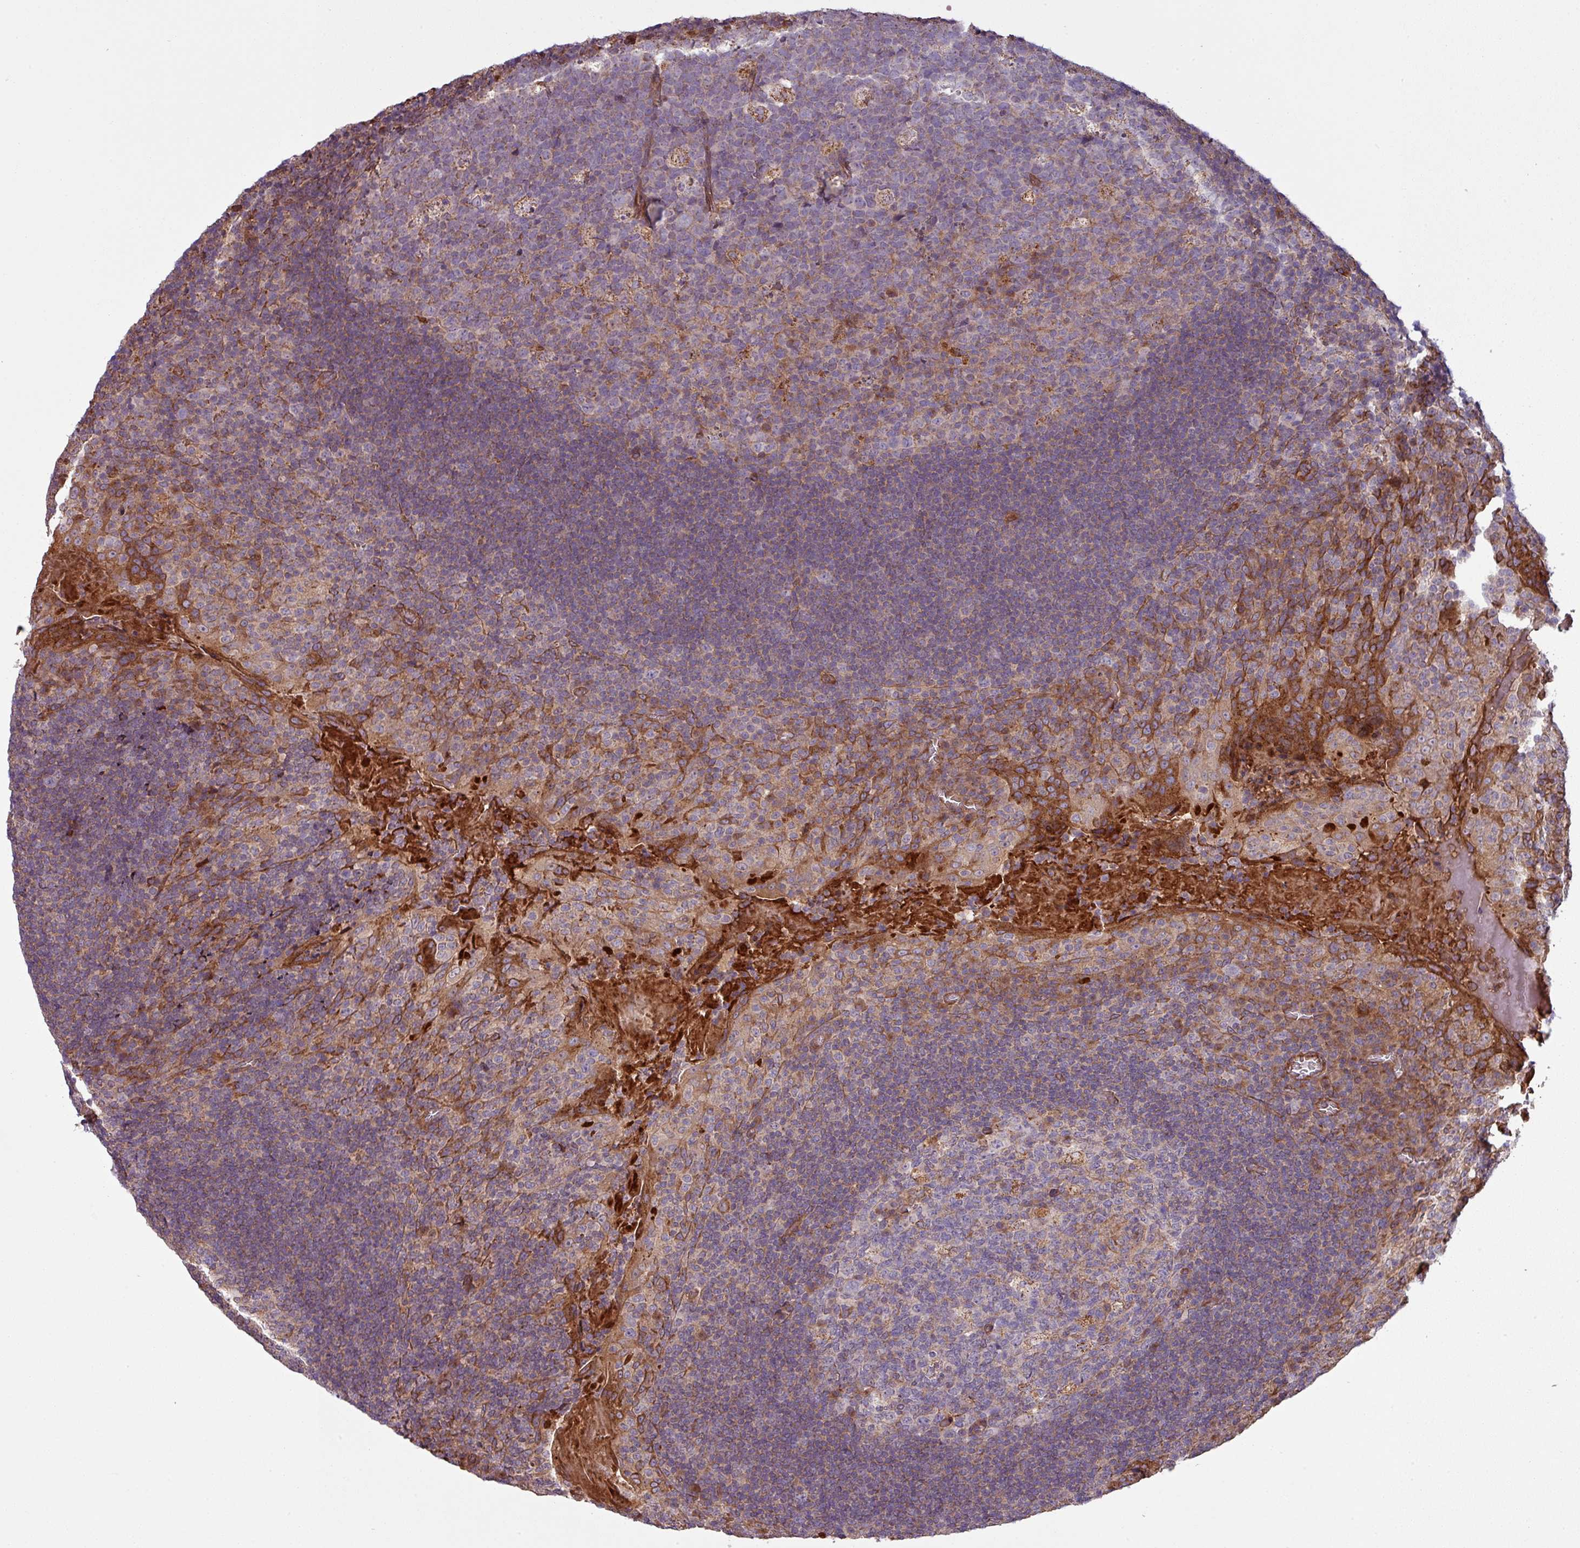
{"staining": {"intensity": "moderate", "quantity": "<25%", "location": "cytoplasmic/membranous"}, "tissue": "tonsil", "cell_type": "Germinal center cells", "image_type": "normal", "snomed": [{"axis": "morphology", "description": "Normal tissue, NOS"}, {"axis": "topography", "description": "Tonsil"}], "caption": "Immunohistochemistry (IHC) of benign human tonsil exhibits low levels of moderate cytoplasmic/membranous expression in about <25% of germinal center cells.", "gene": "SNRNP25", "patient": {"sex": "male", "age": 17}}